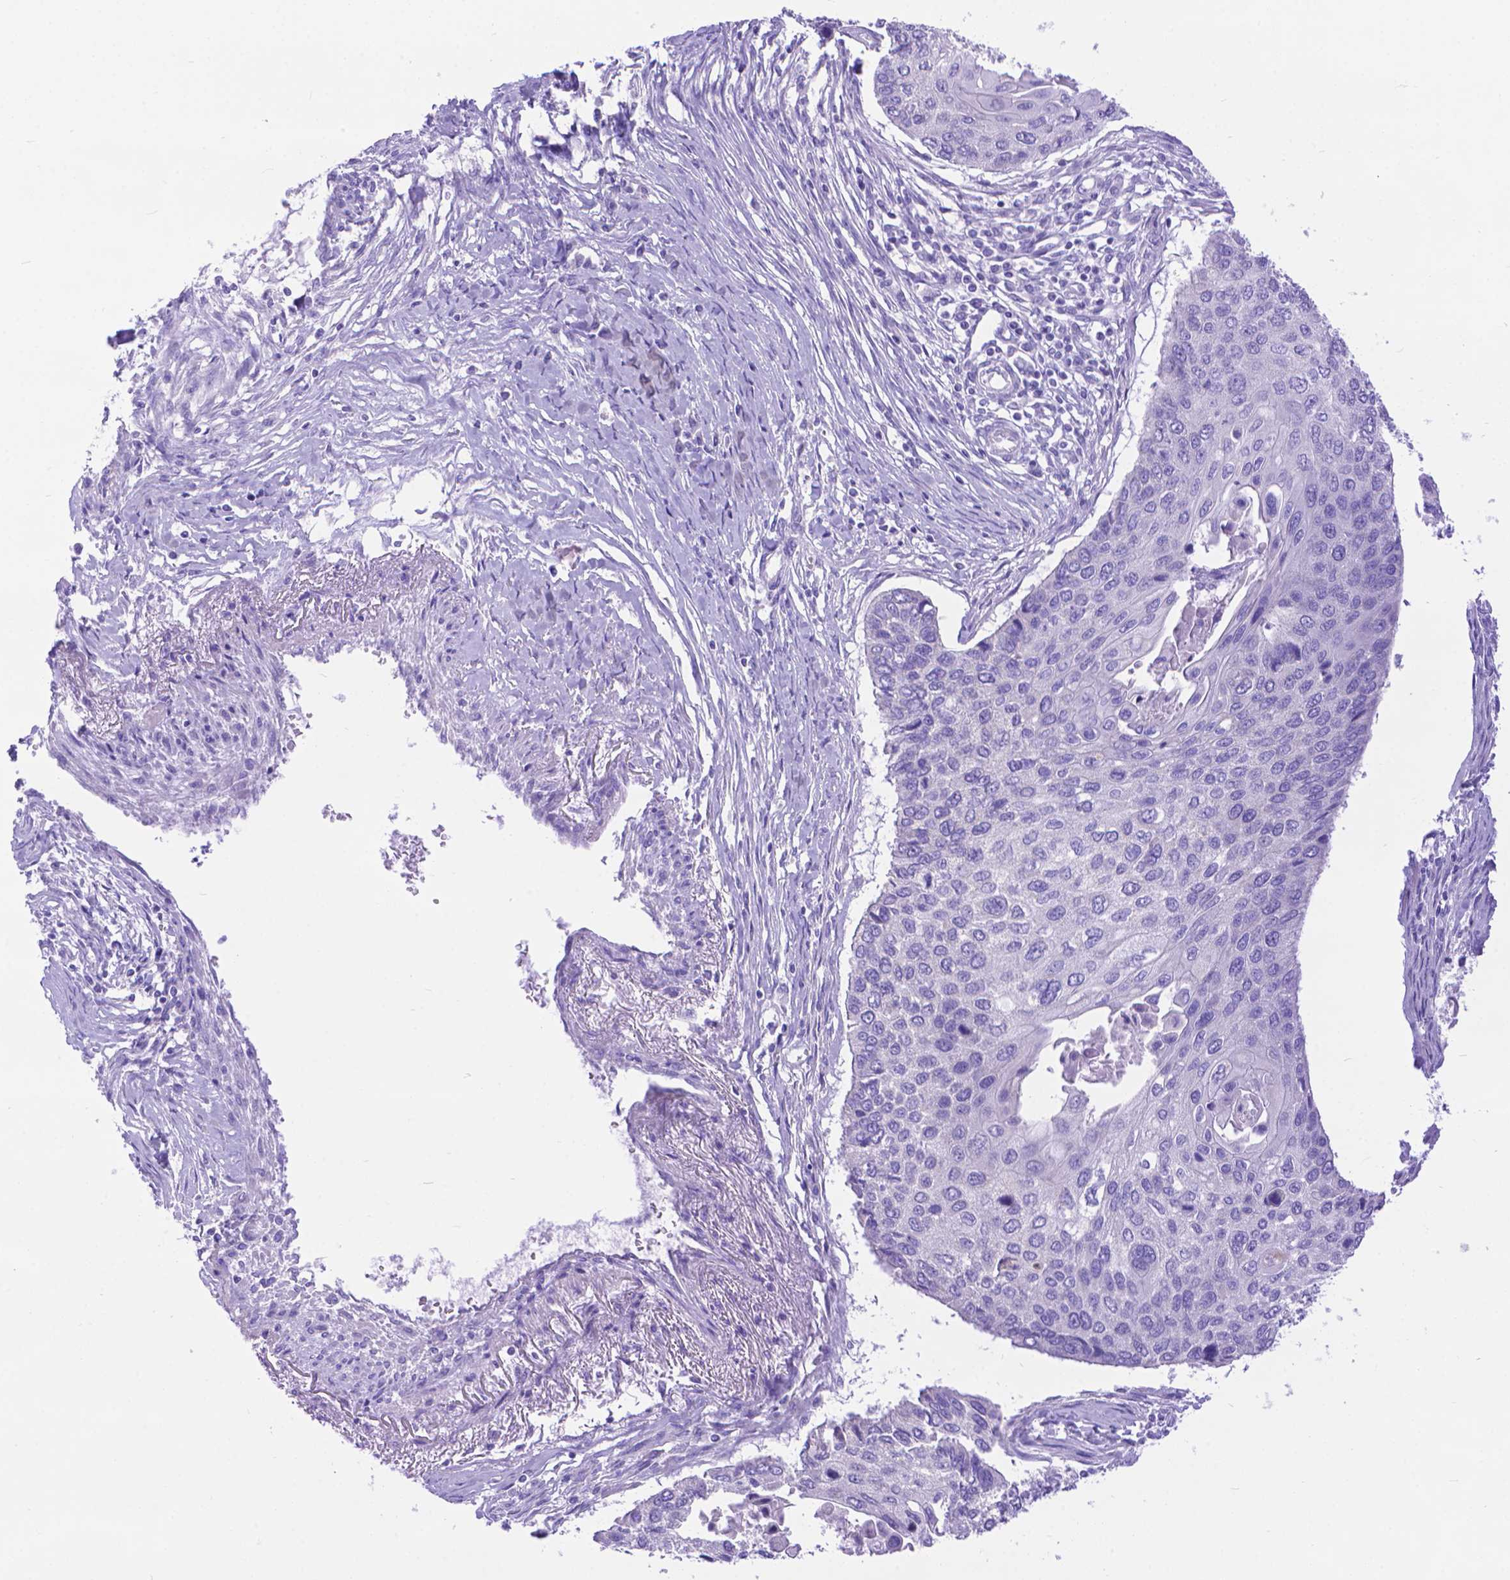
{"staining": {"intensity": "negative", "quantity": "none", "location": "none"}, "tissue": "lung cancer", "cell_type": "Tumor cells", "image_type": "cancer", "snomed": [{"axis": "morphology", "description": "Squamous cell carcinoma, NOS"}, {"axis": "morphology", "description": "Squamous cell carcinoma, metastatic, NOS"}, {"axis": "topography", "description": "Lung"}], "caption": "Tumor cells show no significant protein expression in squamous cell carcinoma (lung).", "gene": "DHRS2", "patient": {"sex": "male", "age": 63}}